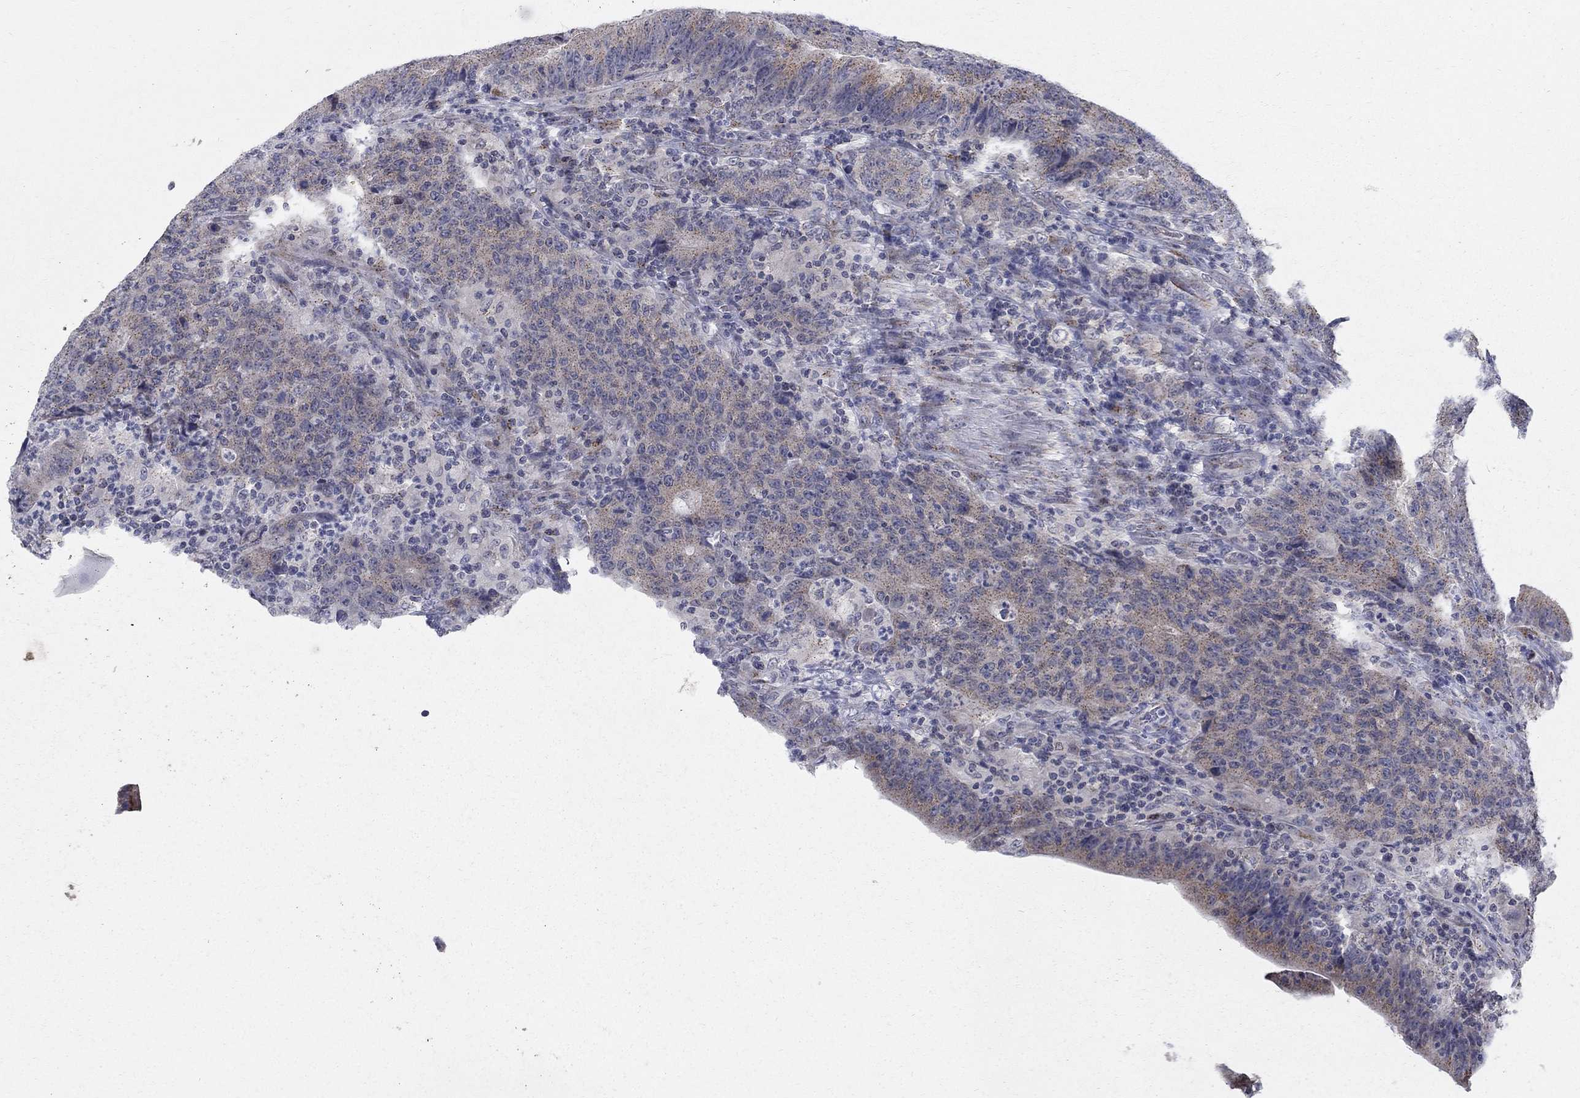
{"staining": {"intensity": "weak", "quantity": "25%-75%", "location": "cytoplasmic/membranous"}, "tissue": "colorectal cancer", "cell_type": "Tumor cells", "image_type": "cancer", "snomed": [{"axis": "morphology", "description": "Adenocarcinoma, NOS"}, {"axis": "topography", "description": "Colon"}], "caption": "Immunohistochemical staining of colorectal adenocarcinoma demonstrates weak cytoplasmic/membranous protein positivity in approximately 25%-75% of tumor cells.", "gene": "PANK3", "patient": {"sex": "female", "age": 75}}